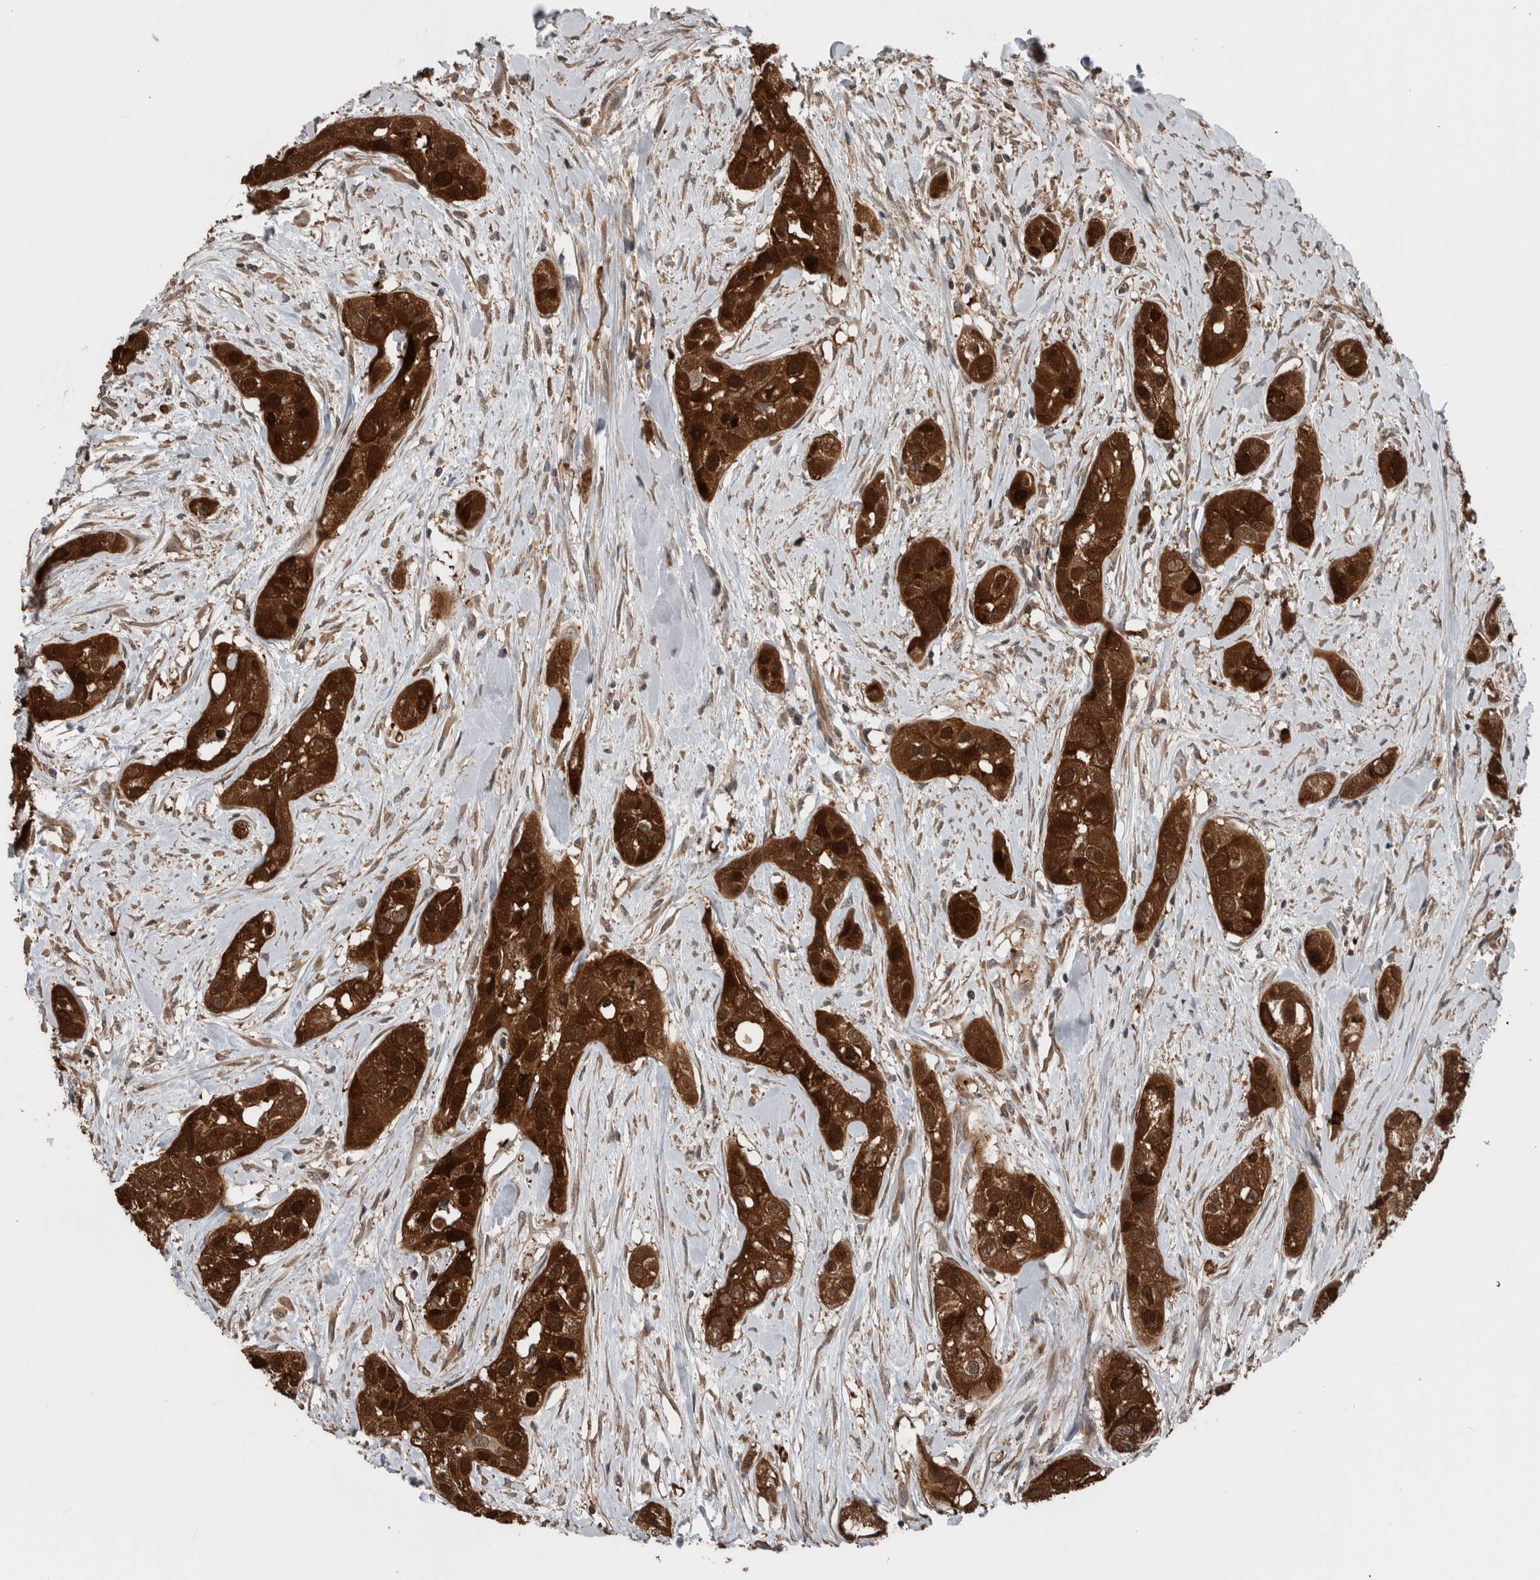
{"staining": {"intensity": "strong", "quantity": ">75%", "location": "cytoplasmic/membranous,nuclear"}, "tissue": "head and neck cancer", "cell_type": "Tumor cells", "image_type": "cancer", "snomed": [{"axis": "morphology", "description": "Normal tissue, NOS"}, {"axis": "morphology", "description": "Squamous cell carcinoma, NOS"}, {"axis": "topography", "description": "Skeletal muscle"}, {"axis": "topography", "description": "Head-Neck"}], "caption": "Protein staining of head and neck cancer (squamous cell carcinoma) tissue exhibits strong cytoplasmic/membranous and nuclear staining in approximately >75% of tumor cells. Using DAB (brown) and hematoxylin (blue) stains, captured at high magnification using brightfield microscopy.", "gene": "RIOK3", "patient": {"sex": "male", "age": 51}}